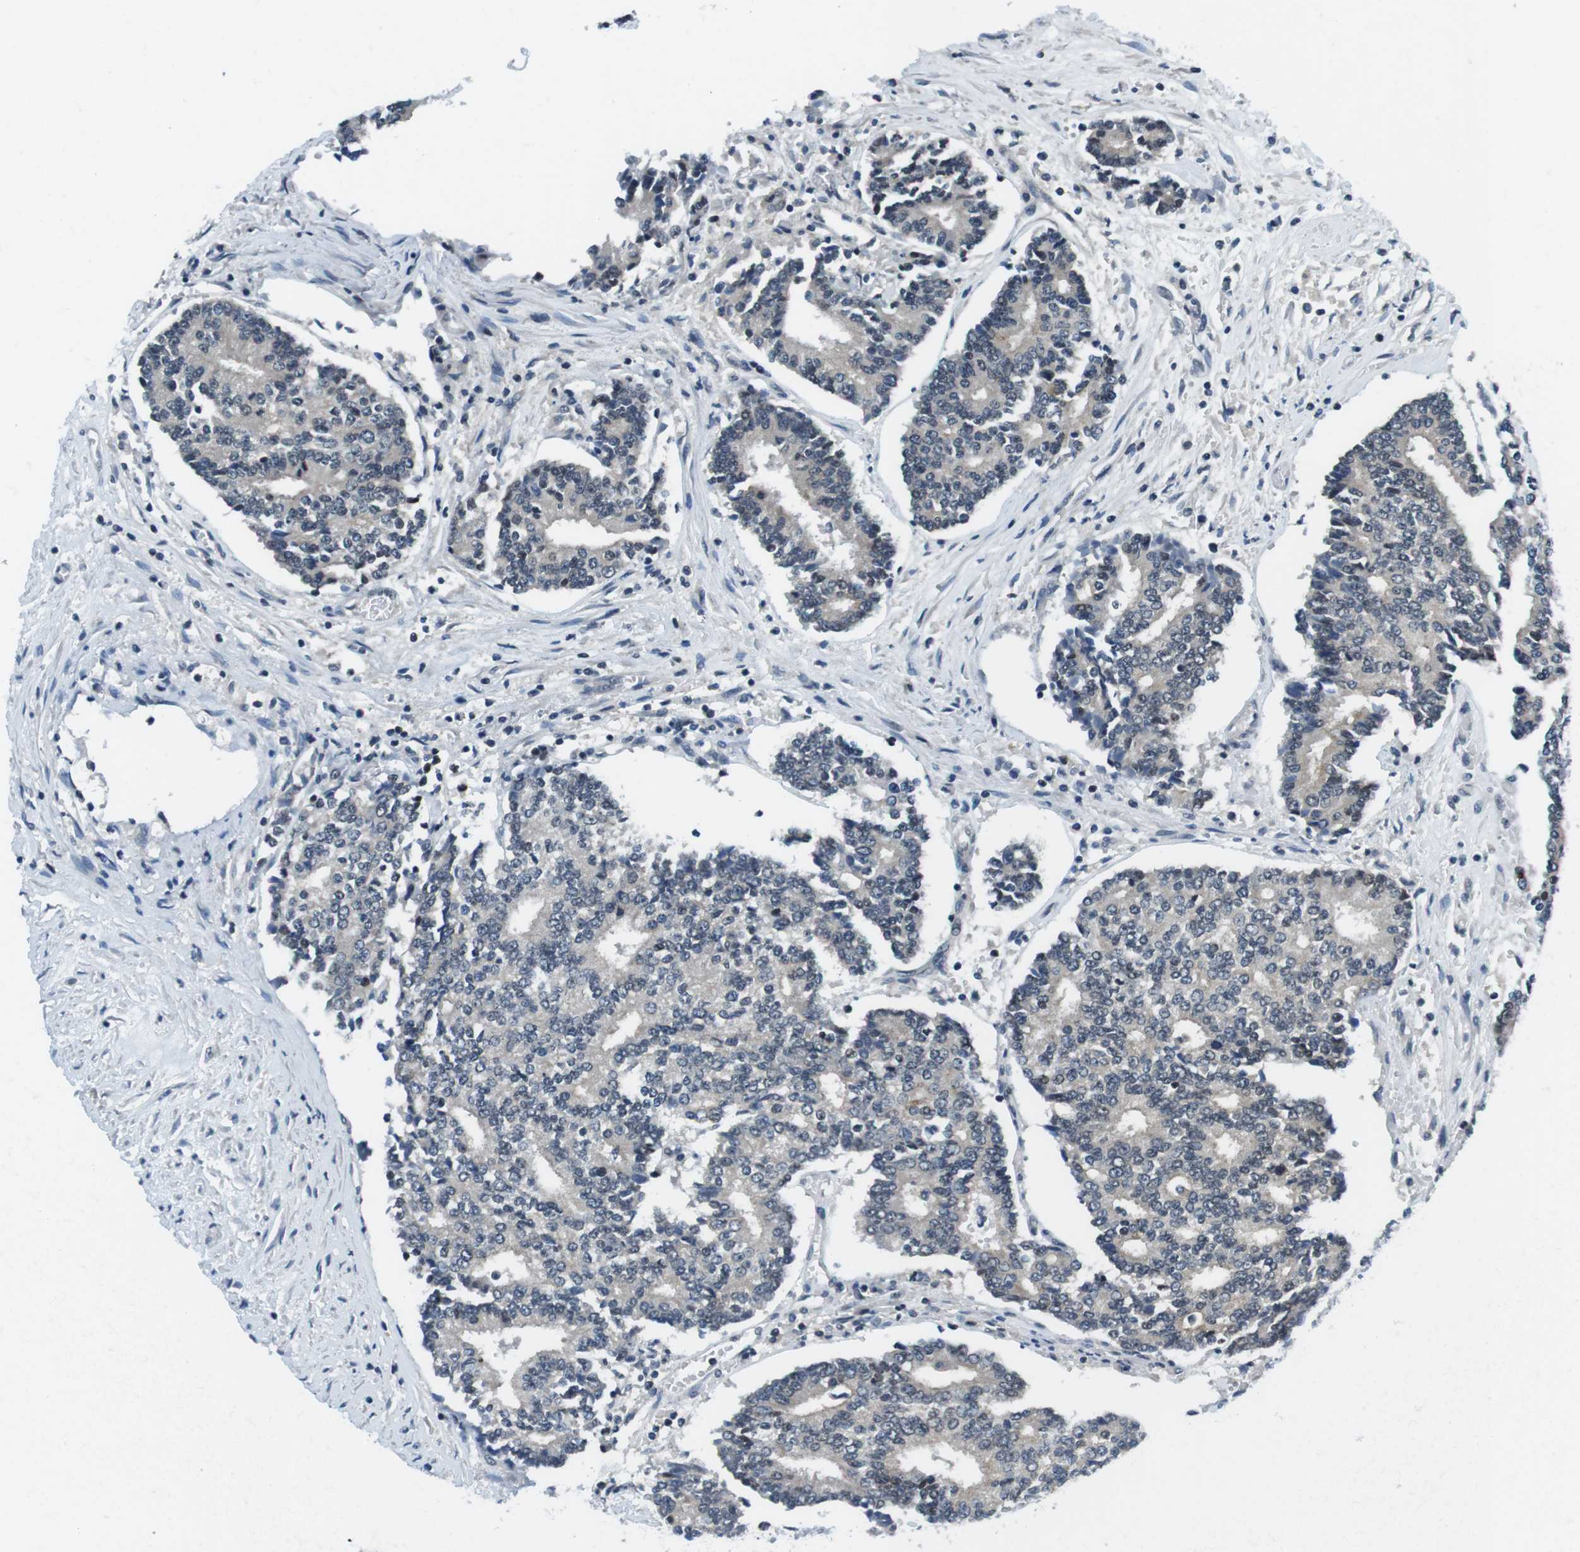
{"staining": {"intensity": "negative", "quantity": "none", "location": "none"}, "tissue": "prostate cancer", "cell_type": "Tumor cells", "image_type": "cancer", "snomed": [{"axis": "morphology", "description": "Normal tissue, NOS"}, {"axis": "morphology", "description": "Adenocarcinoma, High grade"}, {"axis": "topography", "description": "Prostate"}, {"axis": "topography", "description": "Seminal veicle"}], "caption": "A histopathology image of human prostate cancer (high-grade adenocarcinoma) is negative for staining in tumor cells.", "gene": "NEK4", "patient": {"sex": "male", "age": 55}}